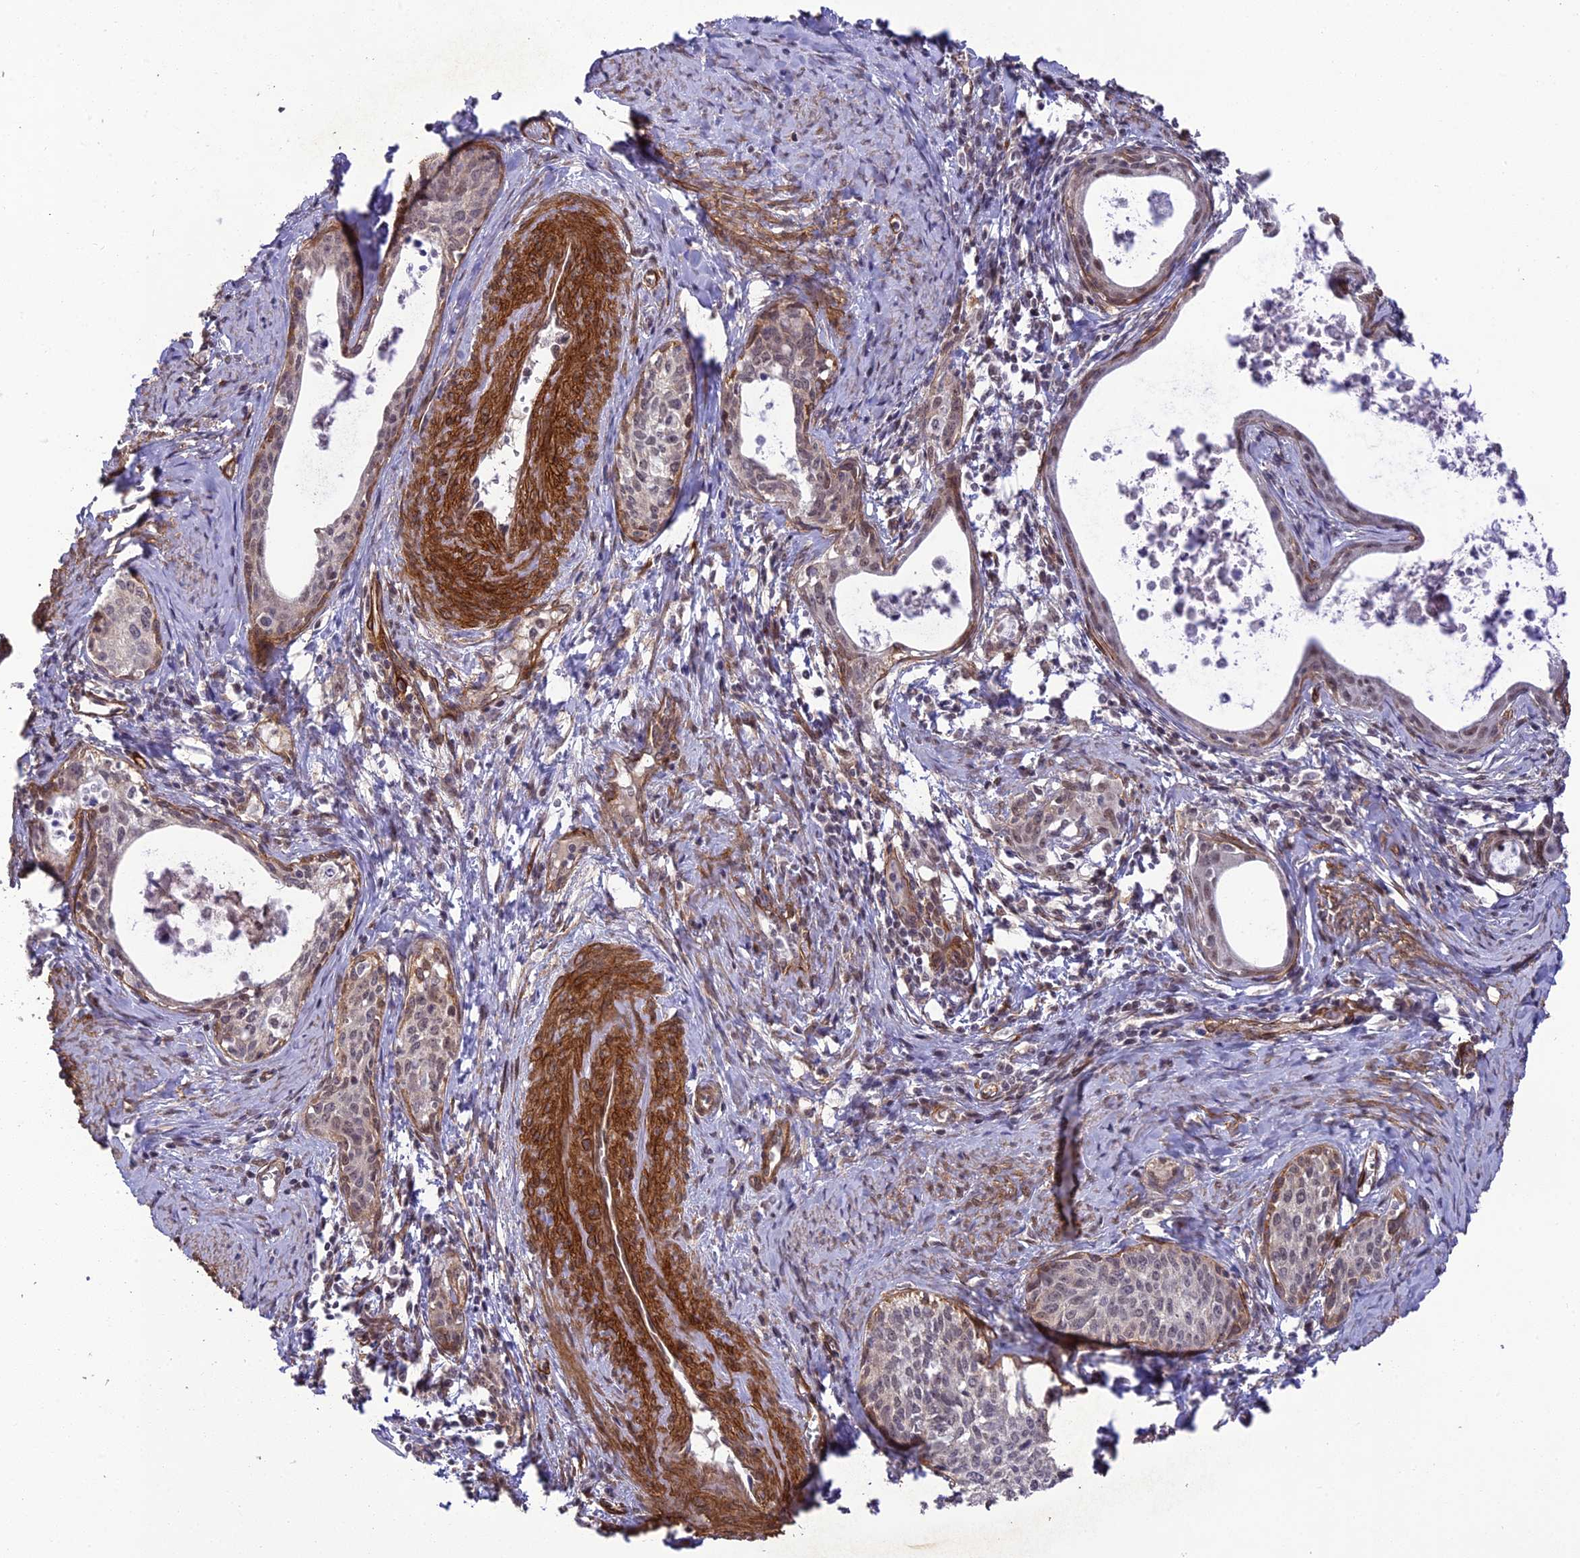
{"staining": {"intensity": "weak", "quantity": "25%-75%", "location": "nuclear"}, "tissue": "cervical cancer", "cell_type": "Tumor cells", "image_type": "cancer", "snomed": [{"axis": "morphology", "description": "Squamous cell carcinoma, NOS"}, {"axis": "topography", "description": "Cervix"}], "caption": "Cervical squamous cell carcinoma stained for a protein (brown) displays weak nuclear positive expression in about 25%-75% of tumor cells.", "gene": "TNS1", "patient": {"sex": "female", "age": 52}}